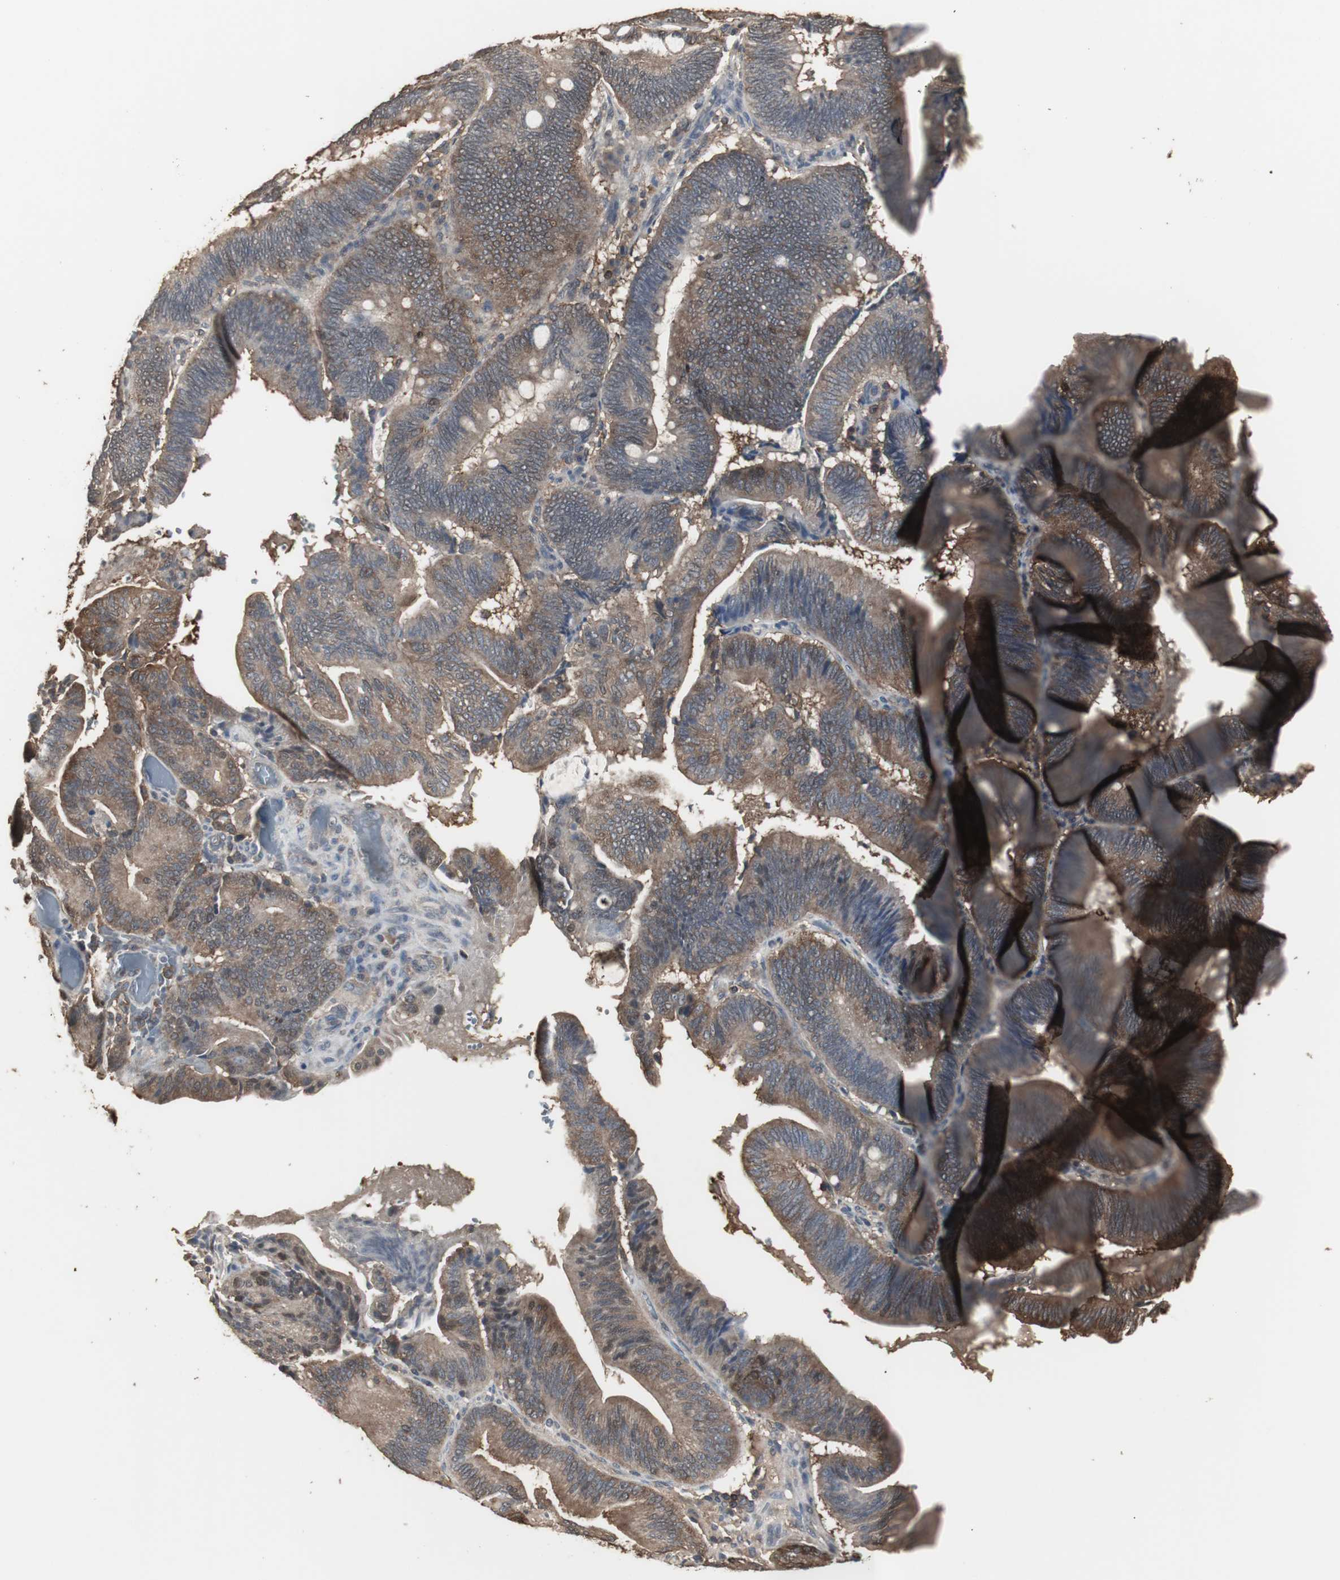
{"staining": {"intensity": "strong", "quantity": ">75%", "location": "cytoplasmic/membranous"}, "tissue": "pancreatic cancer", "cell_type": "Tumor cells", "image_type": "cancer", "snomed": [{"axis": "morphology", "description": "Adenocarcinoma, NOS"}, {"axis": "topography", "description": "Pancreas"}], "caption": "IHC micrograph of neoplastic tissue: human pancreatic cancer (adenocarcinoma) stained using immunohistochemistry (IHC) exhibits high levels of strong protein expression localized specifically in the cytoplasmic/membranous of tumor cells, appearing as a cytoplasmic/membranous brown color.", "gene": "HPRT1", "patient": {"sex": "male", "age": 82}}